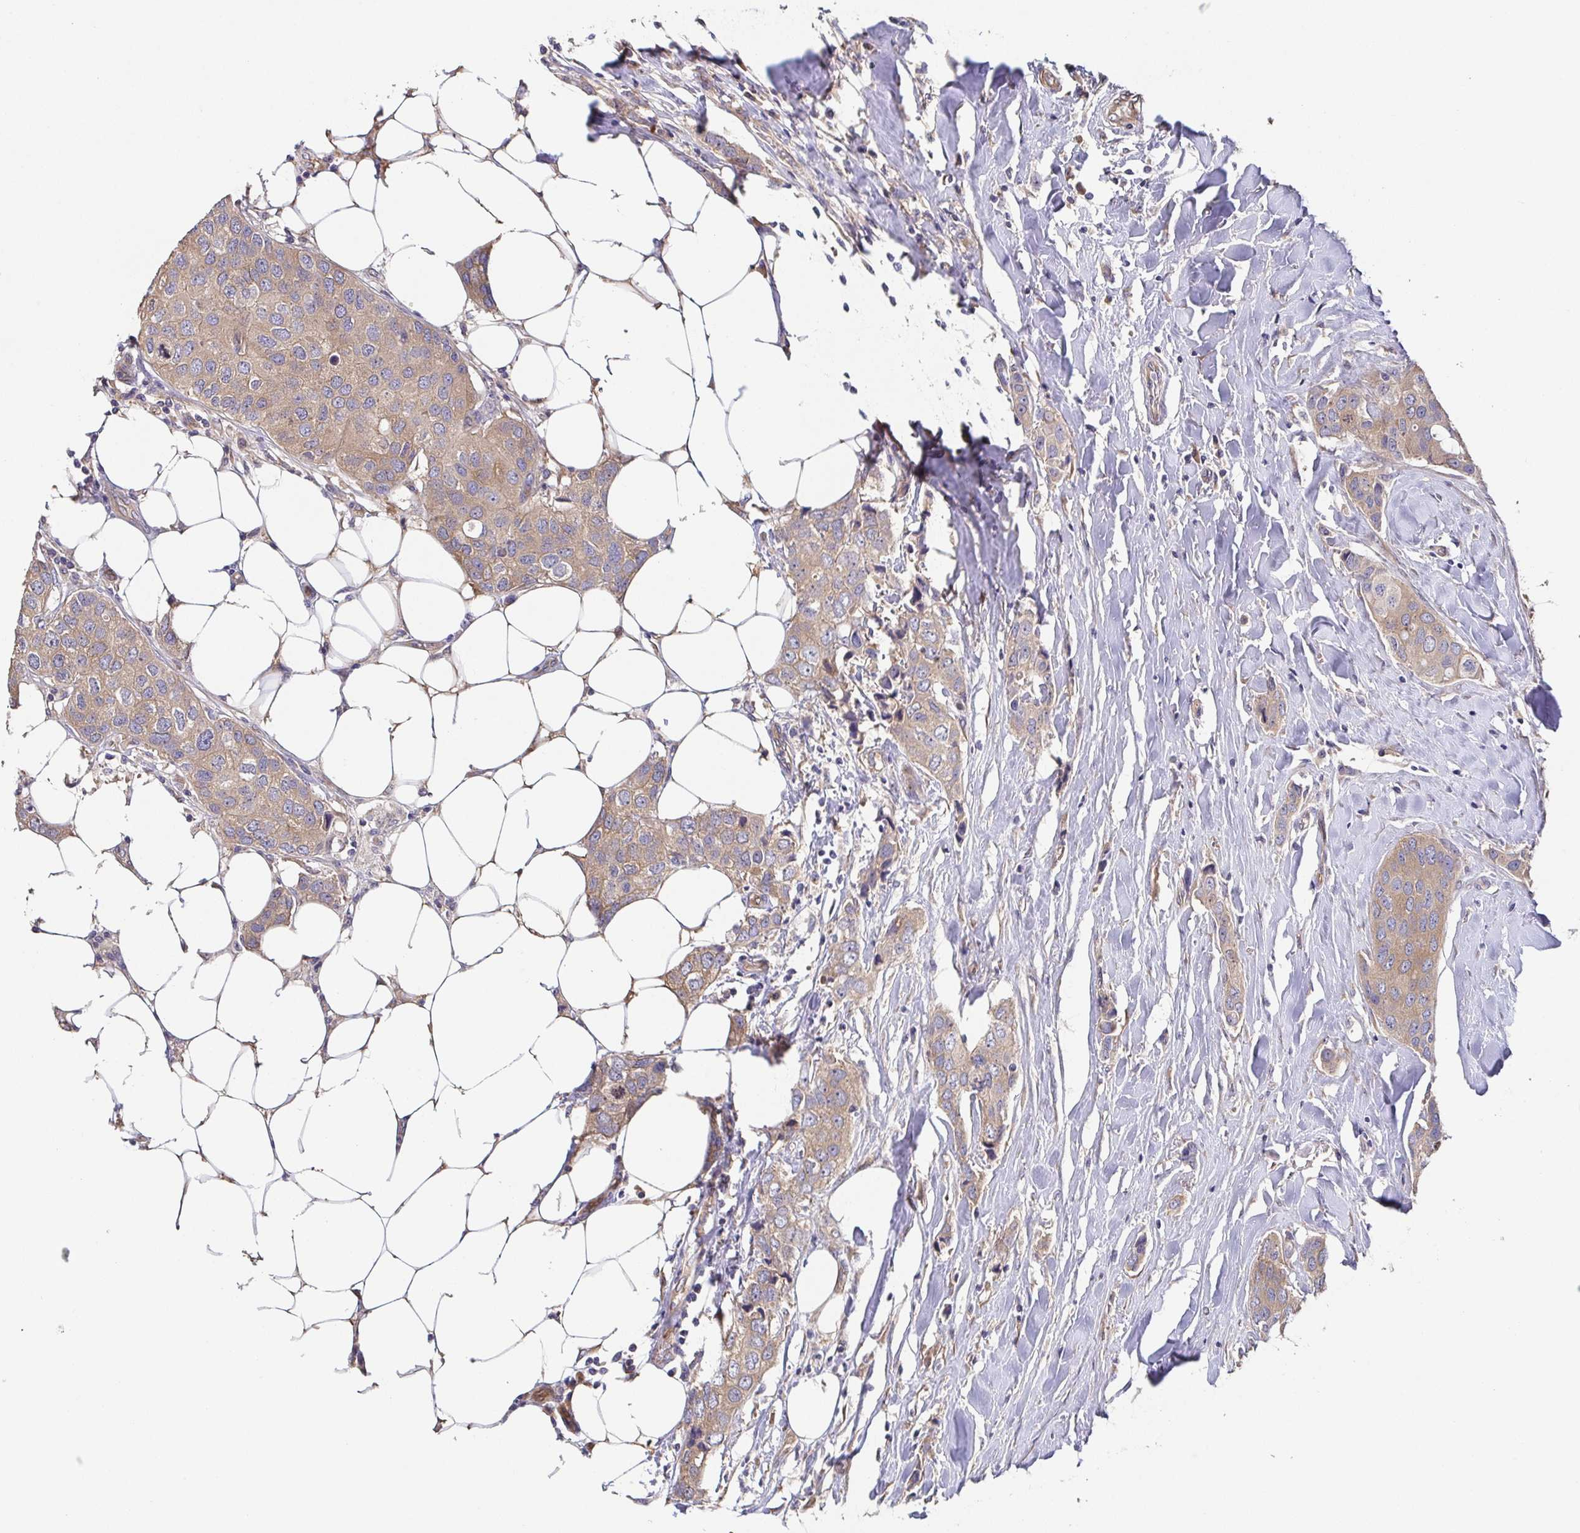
{"staining": {"intensity": "weak", "quantity": ">75%", "location": "cytoplasmic/membranous"}, "tissue": "breast cancer", "cell_type": "Tumor cells", "image_type": "cancer", "snomed": [{"axis": "morphology", "description": "Duct carcinoma"}, {"axis": "topography", "description": "Breast"}], "caption": "Immunohistochemistry (IHC) (DAB) staining of human breast intraductal carcinoma reveals weak cytoplasmic/membranous protein positivity in approximately >75% of tumor cells.", "gene": "EIF3D", "patient": {"sex": "female", "age": 80}}